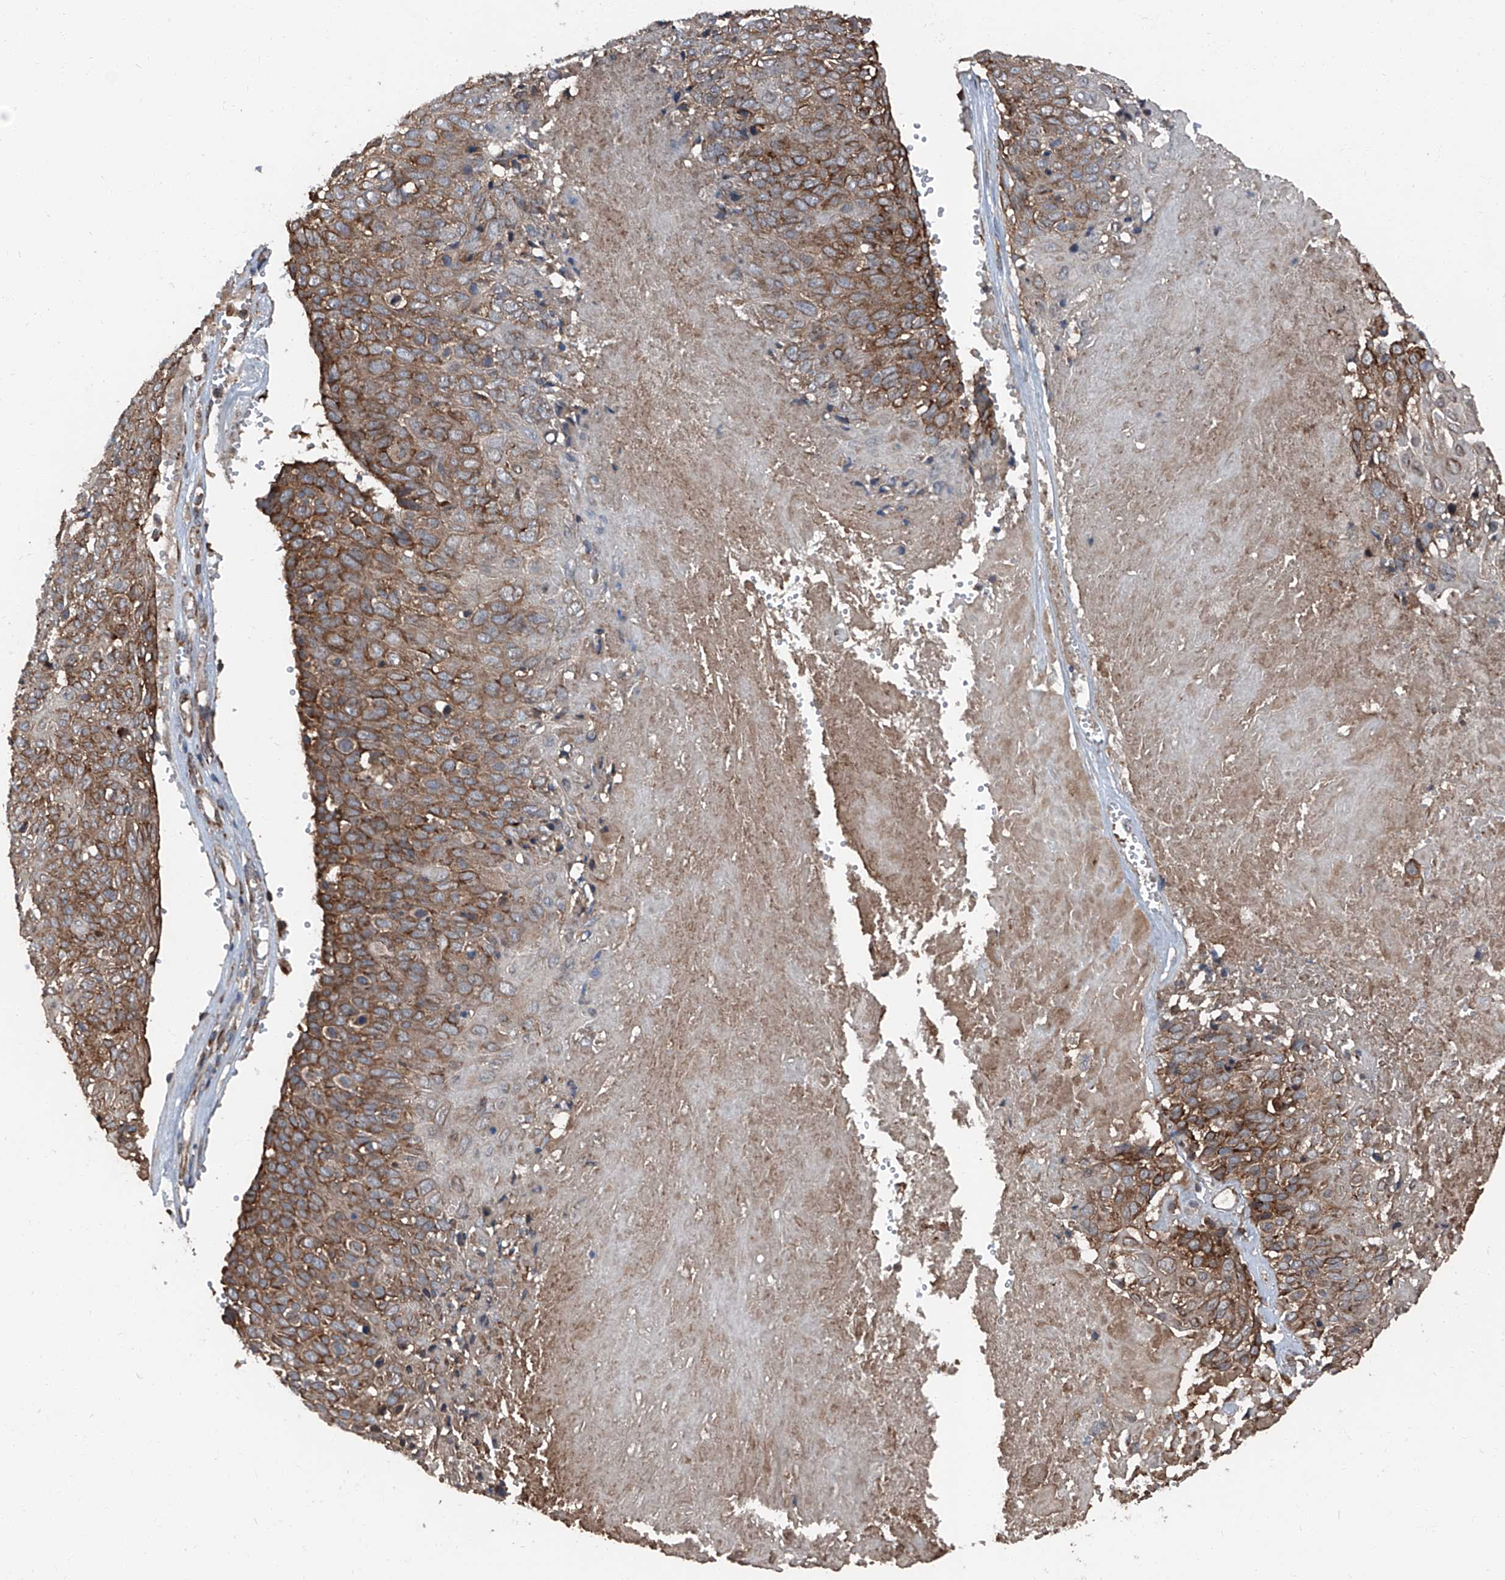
{"staining": {"intensity": "strong", "quantity": ">75%", "location": "cytoplasmic/membranous"}, "tissue": "cervical cancer", "cell_type": "Tumor cells", "image_type": "cancer", "snomed": [{"axis": "morphology", "description": "Squamous cell carcinoma, NOS"}, {"axis": "topography", "description": "Cervix"}], "caption": "Approximately >75% of tumor cells in squamous cell carcinoma (cervical) reveal strong cytoplasmic/membranous protein positivity as visualized by brown immunohistochemical staining.", "gene": "LIMK1", "patient": {"sex": "female", "age": 74}}